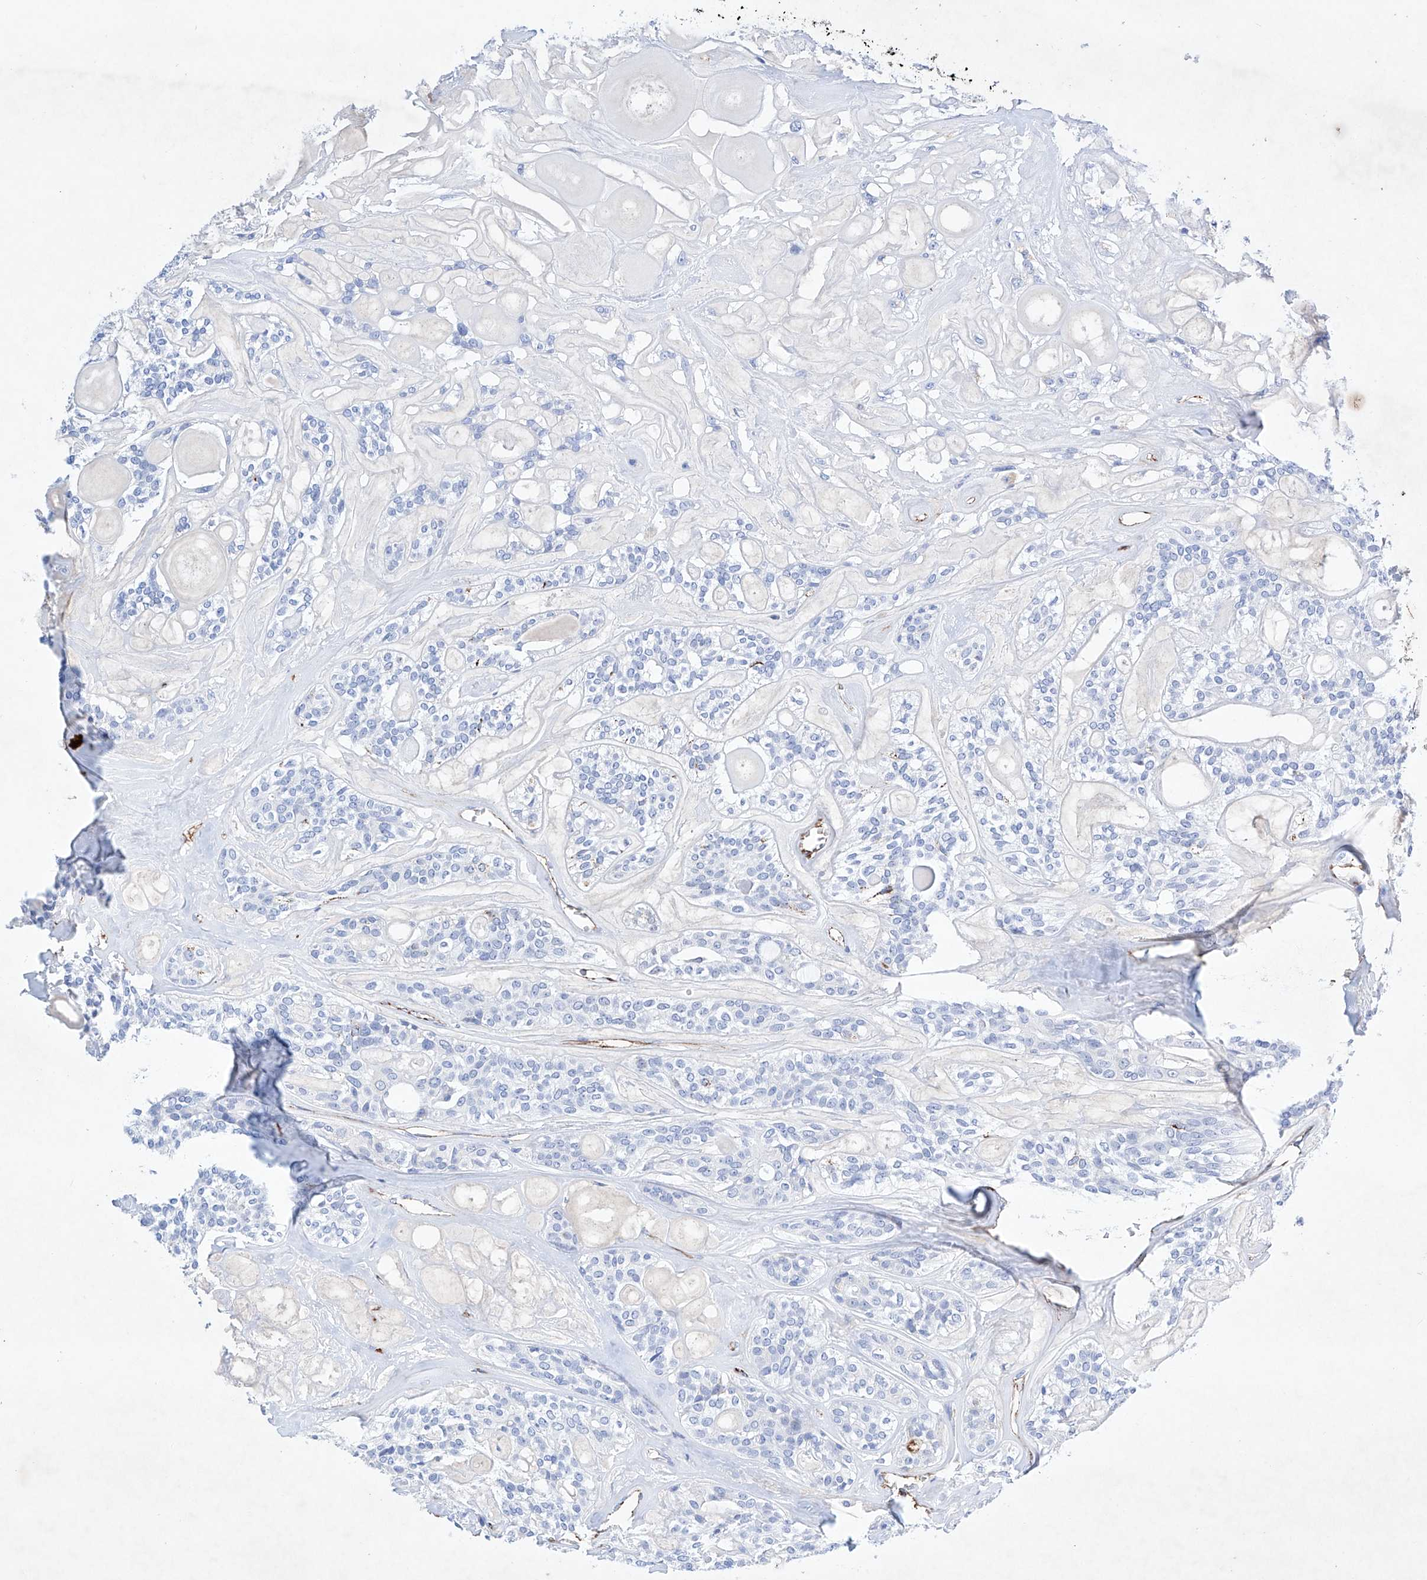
{"staining": {"intensity": "negative", "quantity": "none", "location": "none"}, "tissue": "head and neck cancer", "cell_type": "Tumor cells", "image_type": "cancer", "snomed": [{"axis": "morphology", "description": "Adenocarcinoma, NOS"}, {"axis": "topography", "description": "Head-Neck"}], "caption": "DAB immunohistochemical staining of human head and neck cancer (adenocarcinoma) exhibits no significant staining in tumor cells. (DAB (3,3'-diaminobenzidine) immunohistochemistry visualized using brightfield microscopy, high magnification).", "gene": "ETV7", "patient": {"sex": "male", "age": 66}}